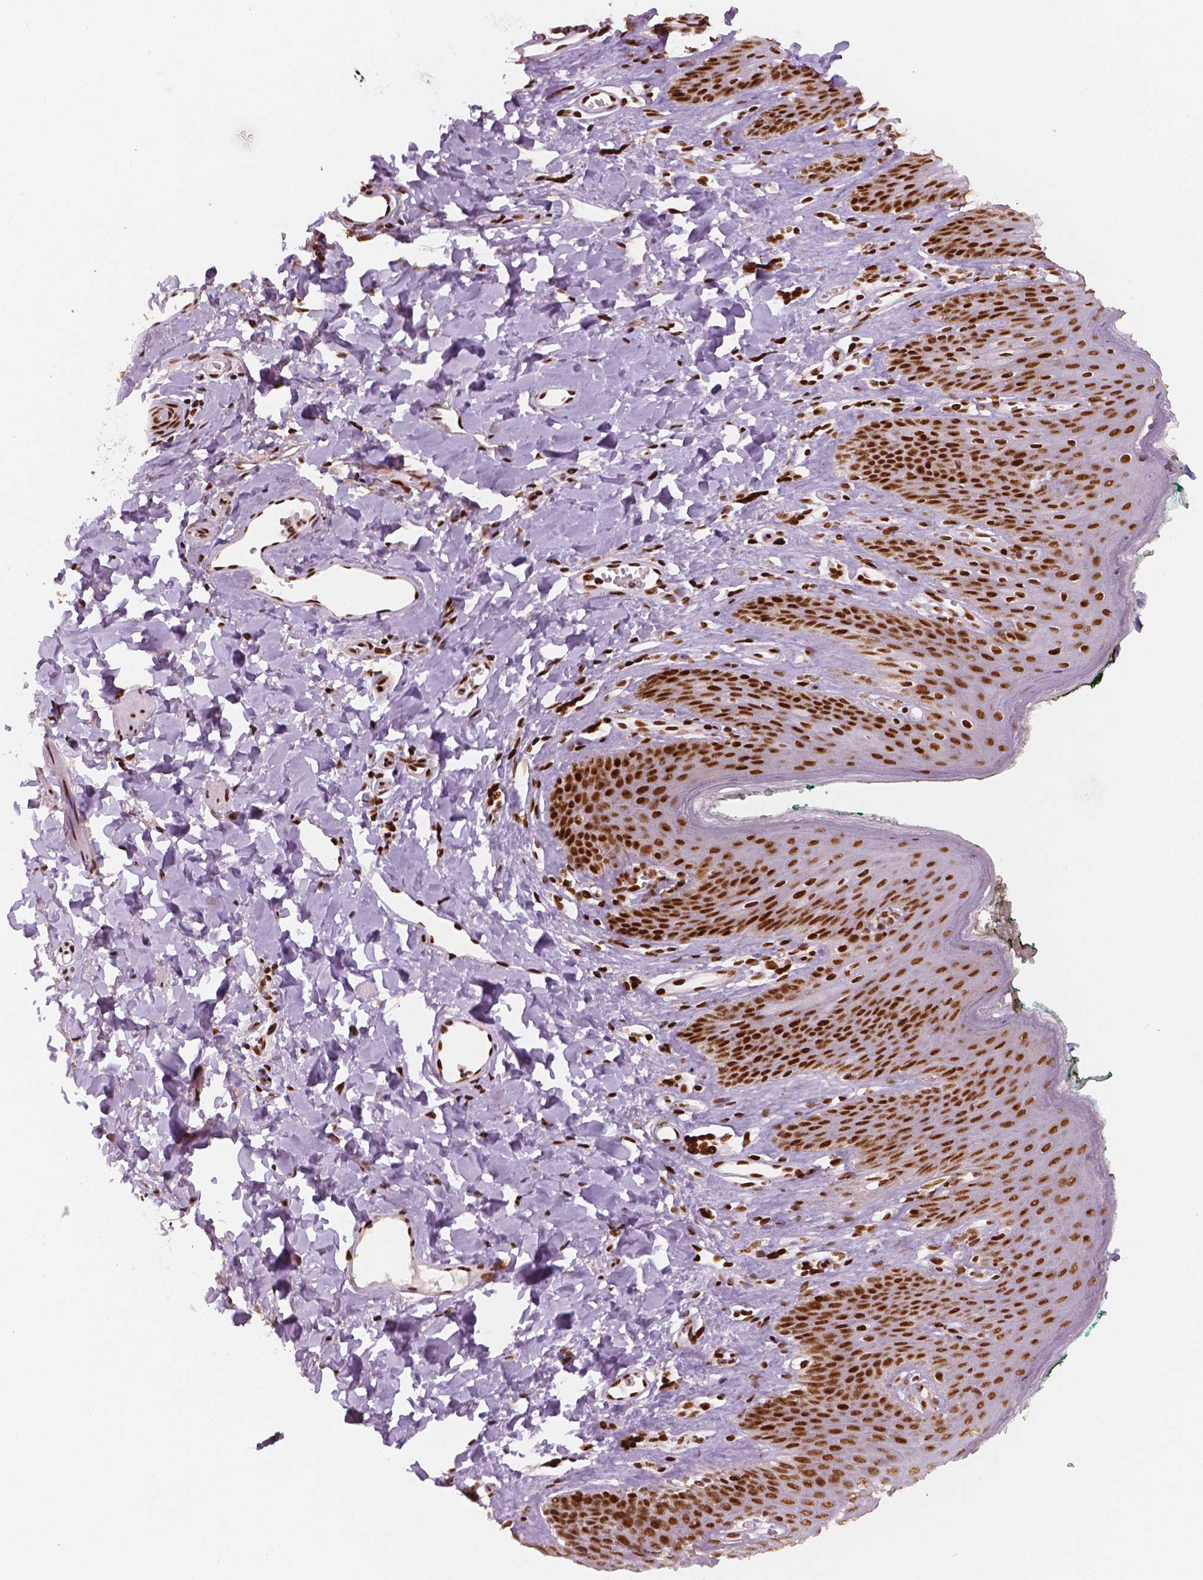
{"staining": {"intensity": "strong", "quantity": ">75%", "location": "nuclear"}, "tissue": "skin", "cell_type": "Epidermal cells", "image_type": "normal", "snomed": [{"axis": "morphology", "description": "Normal tissue, NOS"}, {"axis": "topography", "description": "Vulva"}, {"axis": "topography", "description": "Peripheral nerve tissue"}], "caption": "A brown stain highlights strong nuclear staining of a protein in epidermal cells of normal human skin. (DAB (3,3'-diaminobenzidine) IHC, brown staining for protein, blue staining for nuclei).", "gene": "BRD4", "patient": {"sex": "female", "age": 66}}